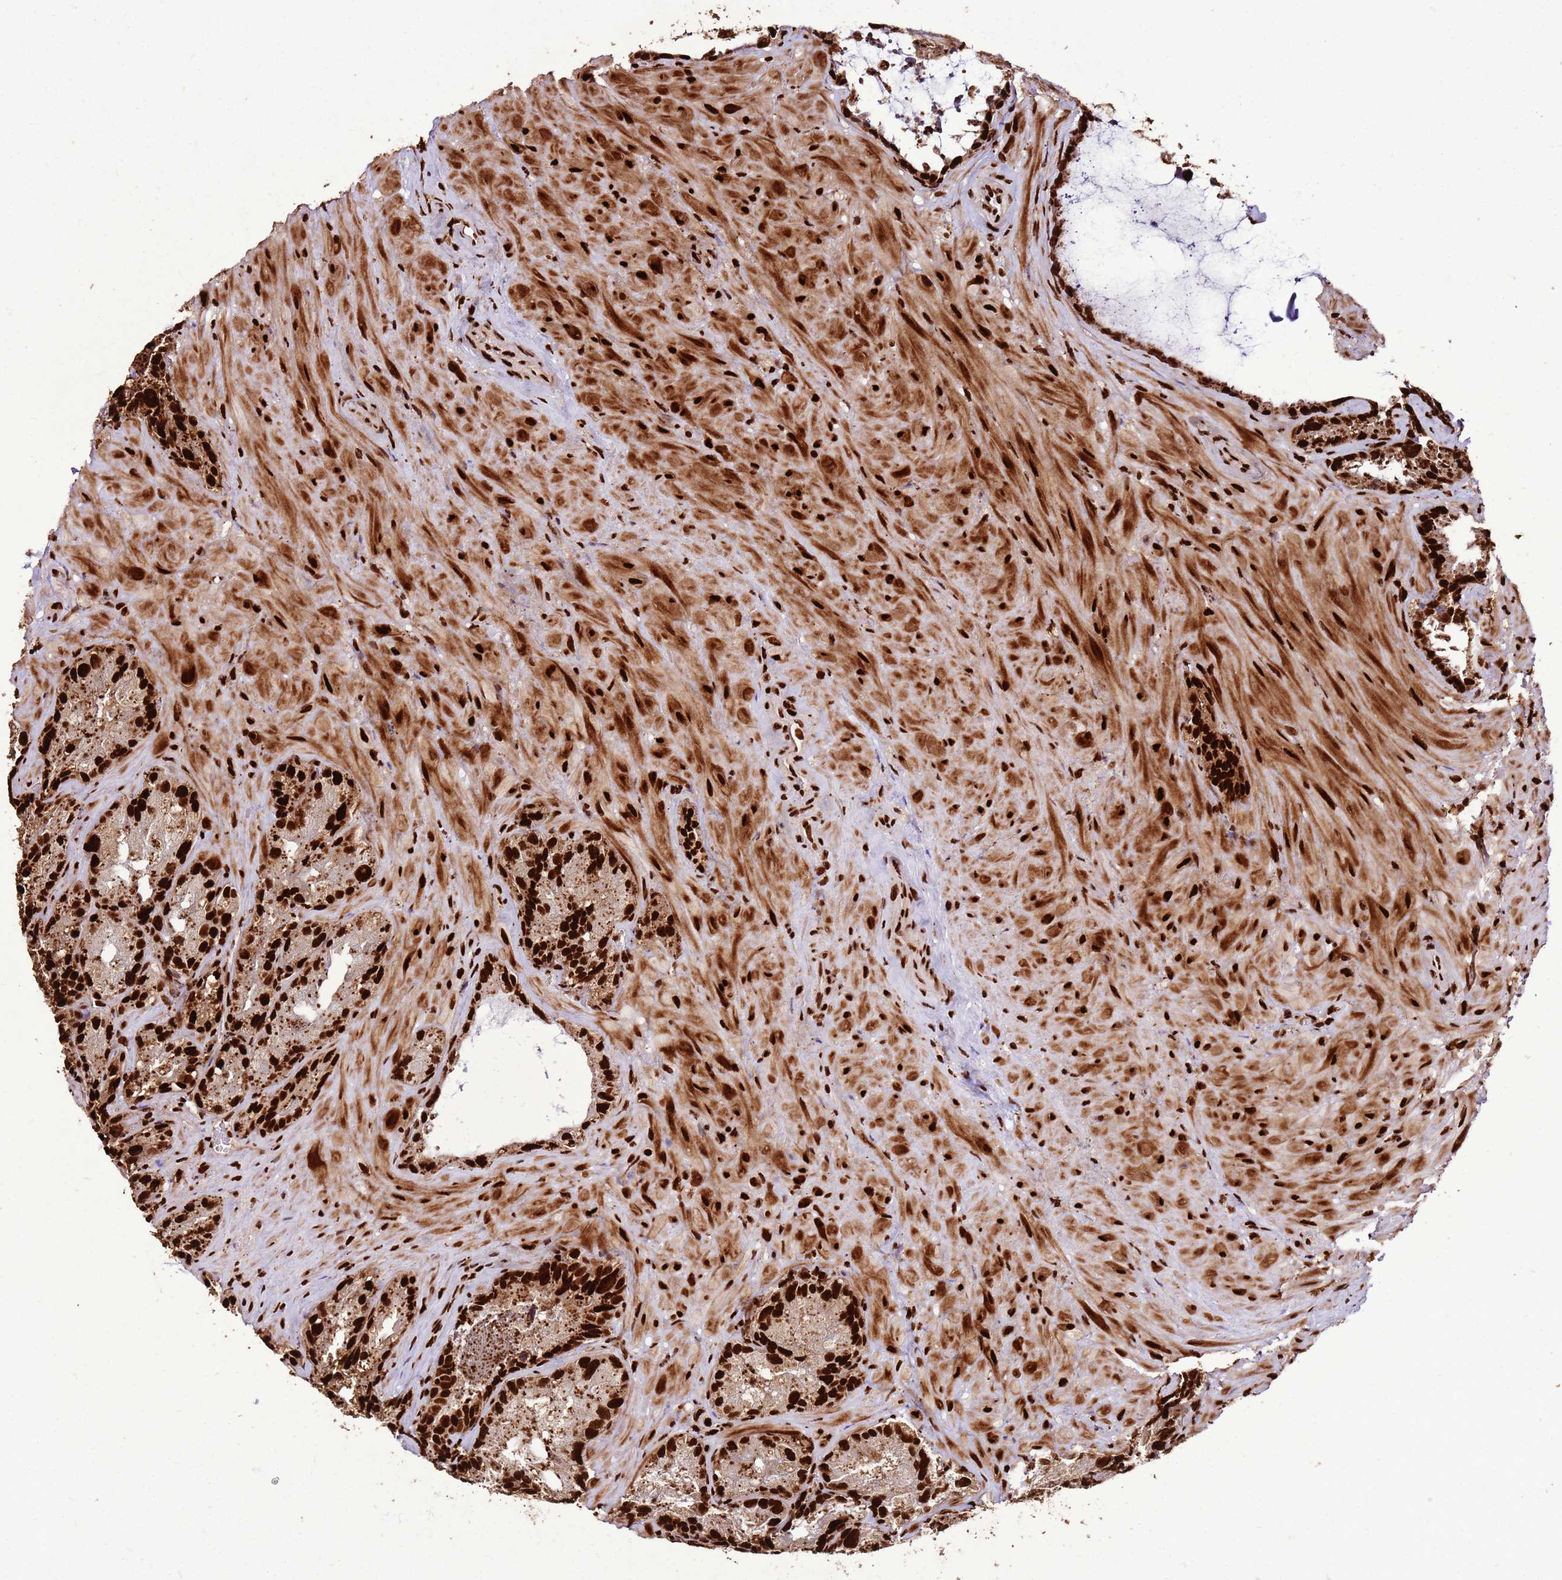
{"staining": {"intensity": "strong", "quantity": ">75%", "location": "cytoplasmic/membranous,nuclear"}, "tissue": "seminal vesicle", "cell_type": "Glandular cells", "image_type": "normal", "snomed": [{"axis": "morphology", "description": "Normal tissue, NOS"}, {"axis": "topography", "description": "Seminal veicle"}], "caption": "Brown immunohistochemical staining in benign seminal vesicle demonstrates strong cytoplasmic/membranous,nuclear staining in about >75% of glandular cells. The protein is stained brown, and the nuclei are stained in blue (DAB IHC with brightfield microscopy, high magnification).", "gene": "HNRNPAB", "patient": {"sex": "male", "age": 62}}